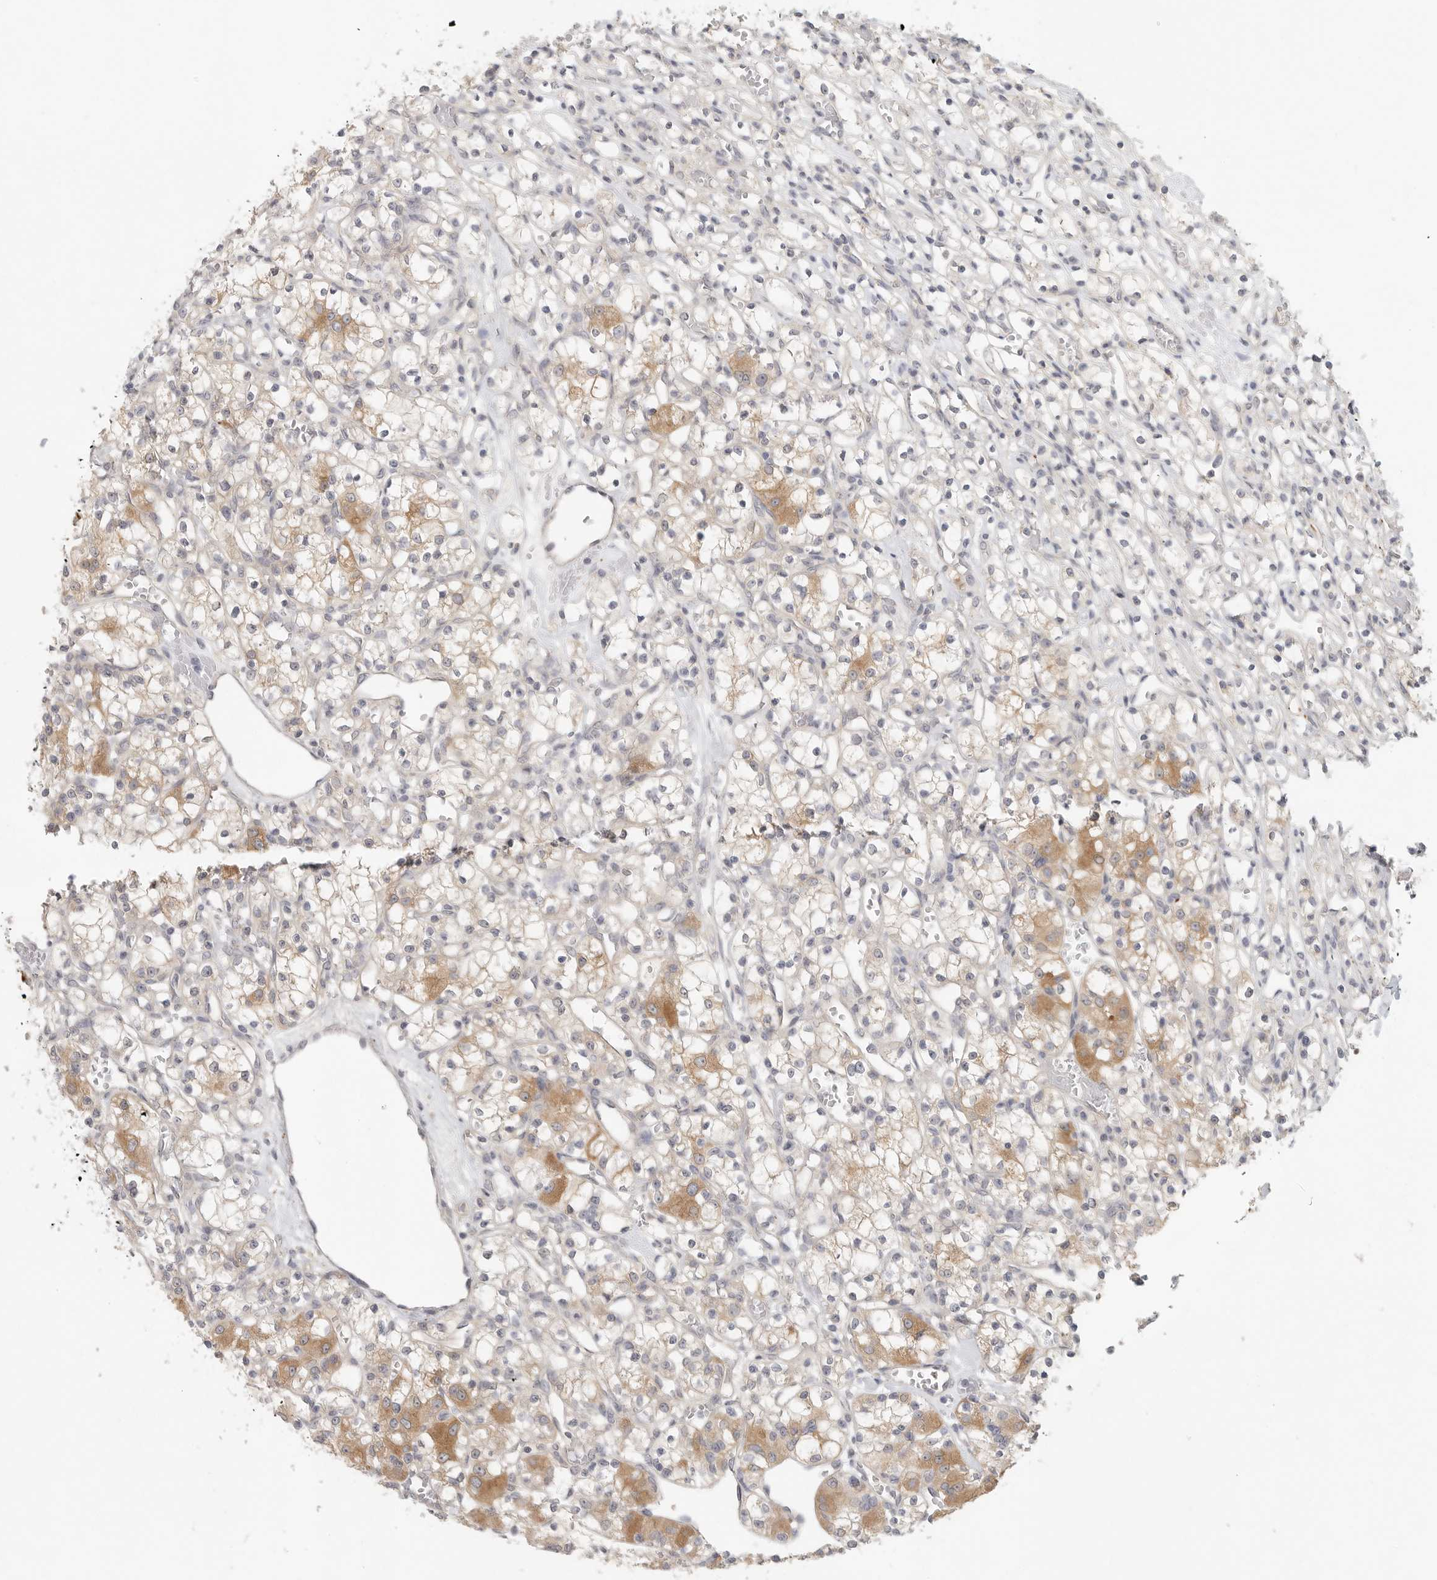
{"staining": {"intensity": "moderate", "quantity": "<25%", "location": "cytoplasmic/membranous"}, "tissue": "renal cancer", "cell_type": "Tumor cells", "image_type": "cancer", "snomed": [{"axis": "morphology", "description": "Adenocarcinoma, NOS"}, {"axis": "topography", "description": "Kidney"}], "caption": "Renal adenocarcinoma tissue demonstrates moderate cytoplasmic/membranous staining in approximately <25% of tumor cells, visualized by immunohistochemistry.", "gene": "HDAC6", "patient": {"sex": "female", "age": 59}}